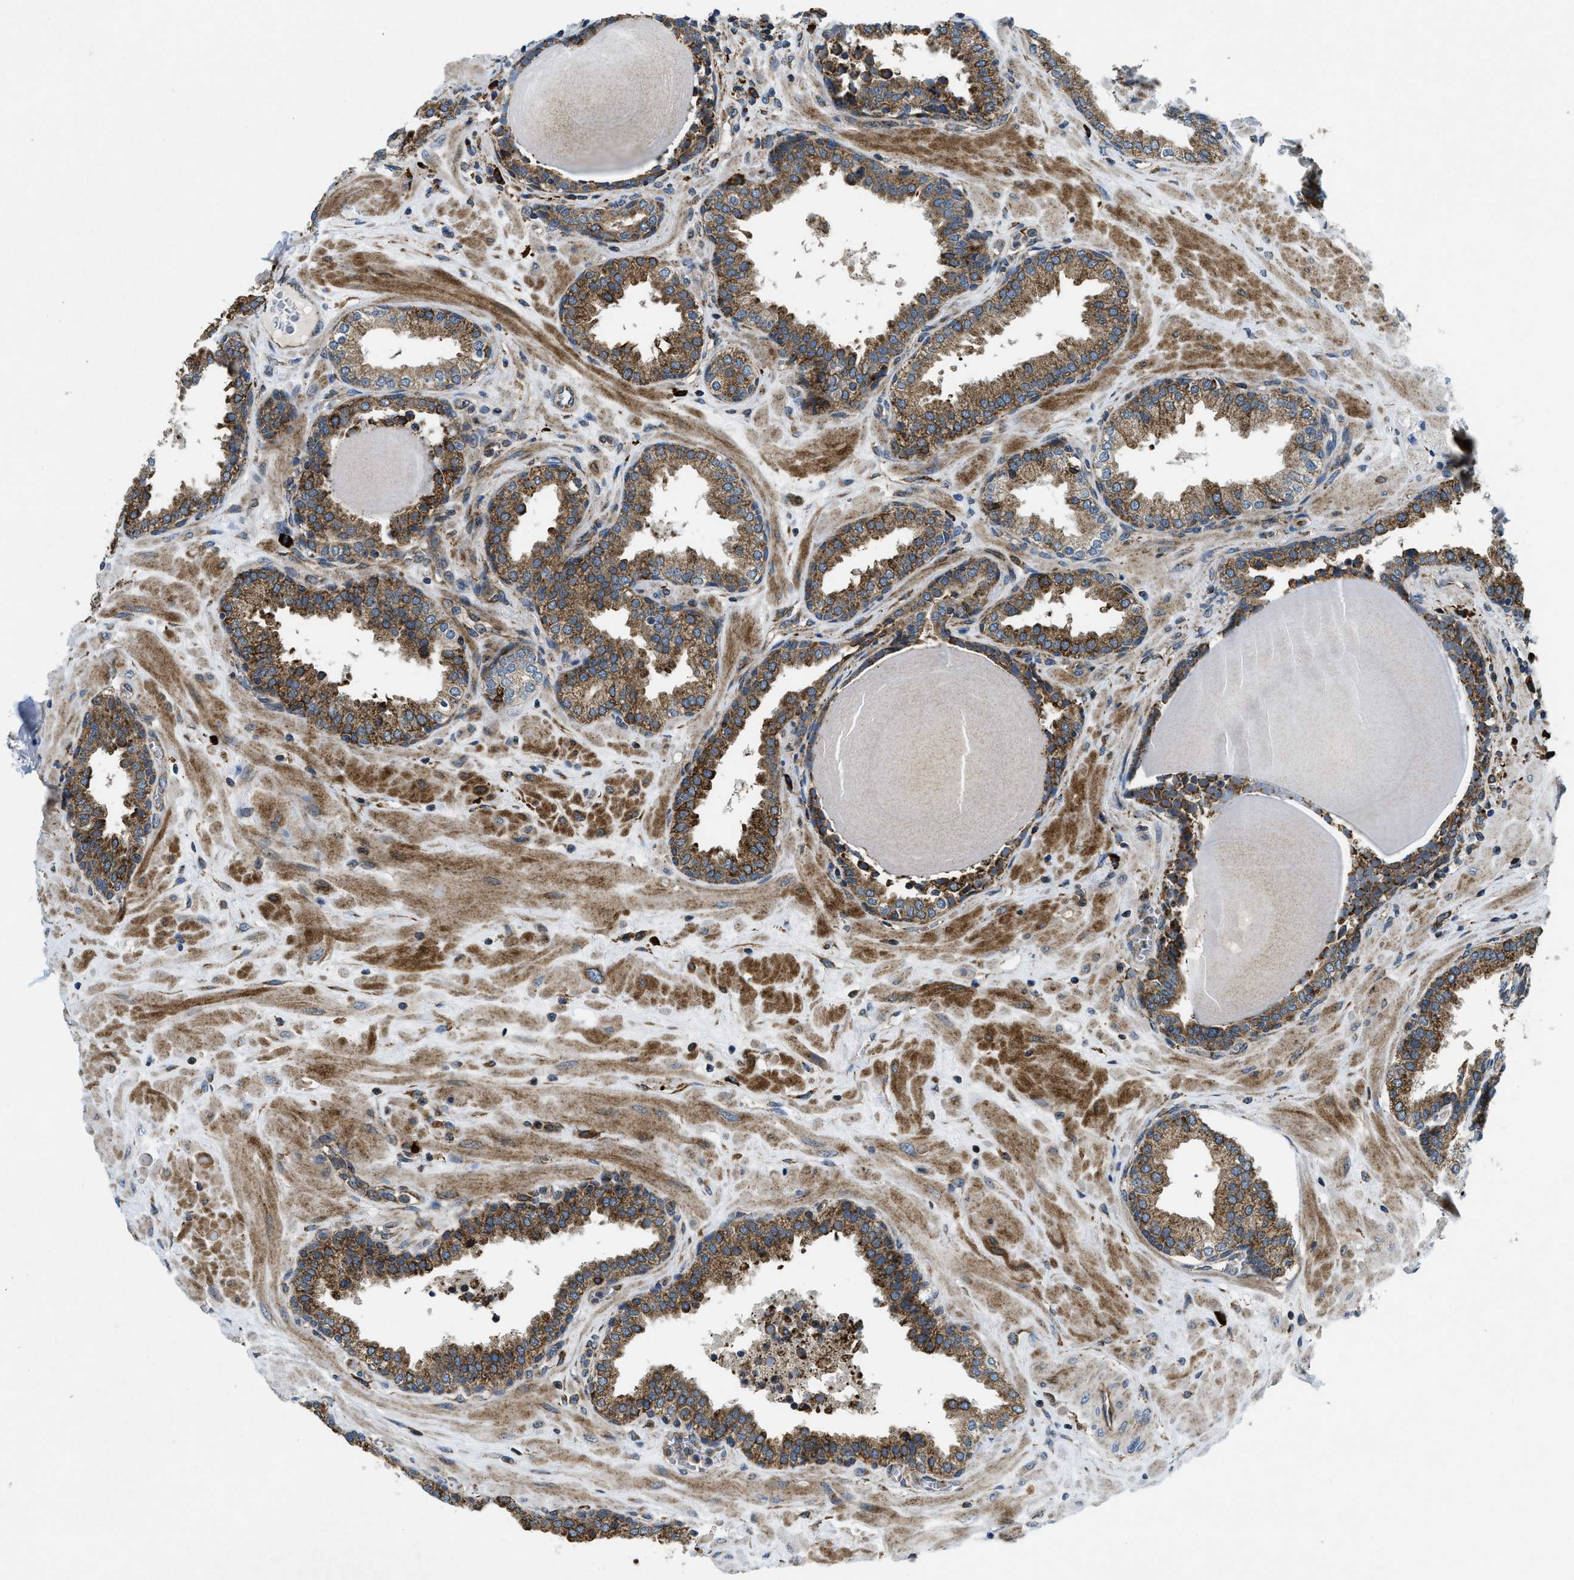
{"staining": {"intensity": "moderate", "quantity": ">75%", "location": "cytoplasmic/membranous"}, "tissue": "prostate", "cell_type": "Glandular cells", "image_type": "normal", "snomed": [{"axis": "morphology", "description": "Normal tissue, NOS"}, {"axis": "topography", "description": "Prostate"}], "caption": "DAB (3,3'-diaminobenzidine) immunohistochemical staining of normal prostate reveals moderate cytoplasmic/membranous protein positivity in about >75% of glandular cells.", "gene": "CSPG4", "patient": {"sex": "male", "age": 51}}